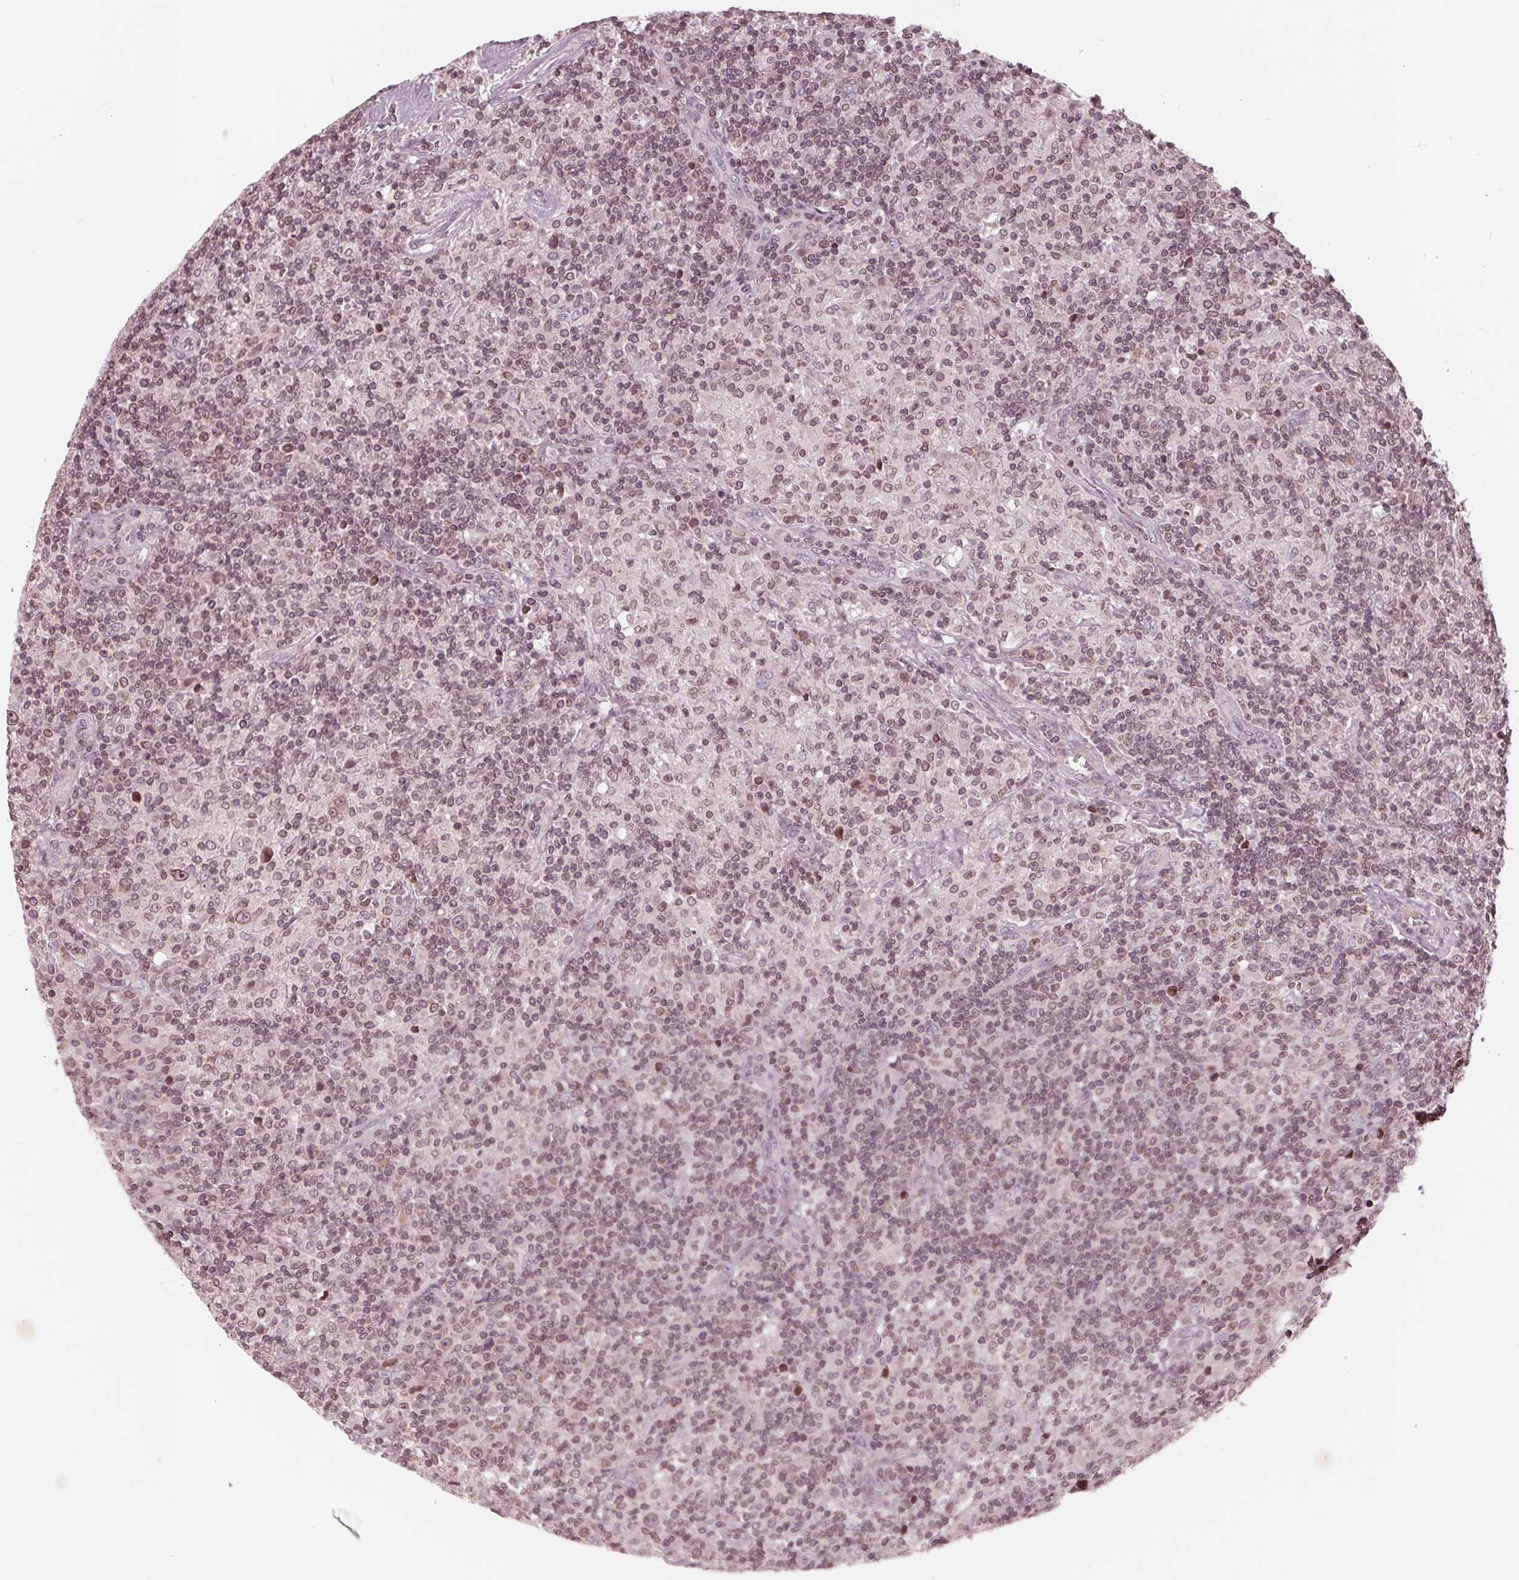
{"staining": {"intensity": "weak", "quantity": ">75%", "location": "nuclear"}, "tissue": "lymphoma", "cell_type": "Tumor cells", "image_type": "cancer", "snomed": [{"axis": "morphology", "description": "Hodgkin's disease, NOS"}, {"axis": "topography", "description": "Lymph node"}], "caption": "An IHC image of neoplastic tissue is shown. Protein staining in brown labels weak nuclear positivity in Hodgkin's disease within tumor cells.", "gene": "NUP210", "patient": {"sex": "male", "age": 70}}